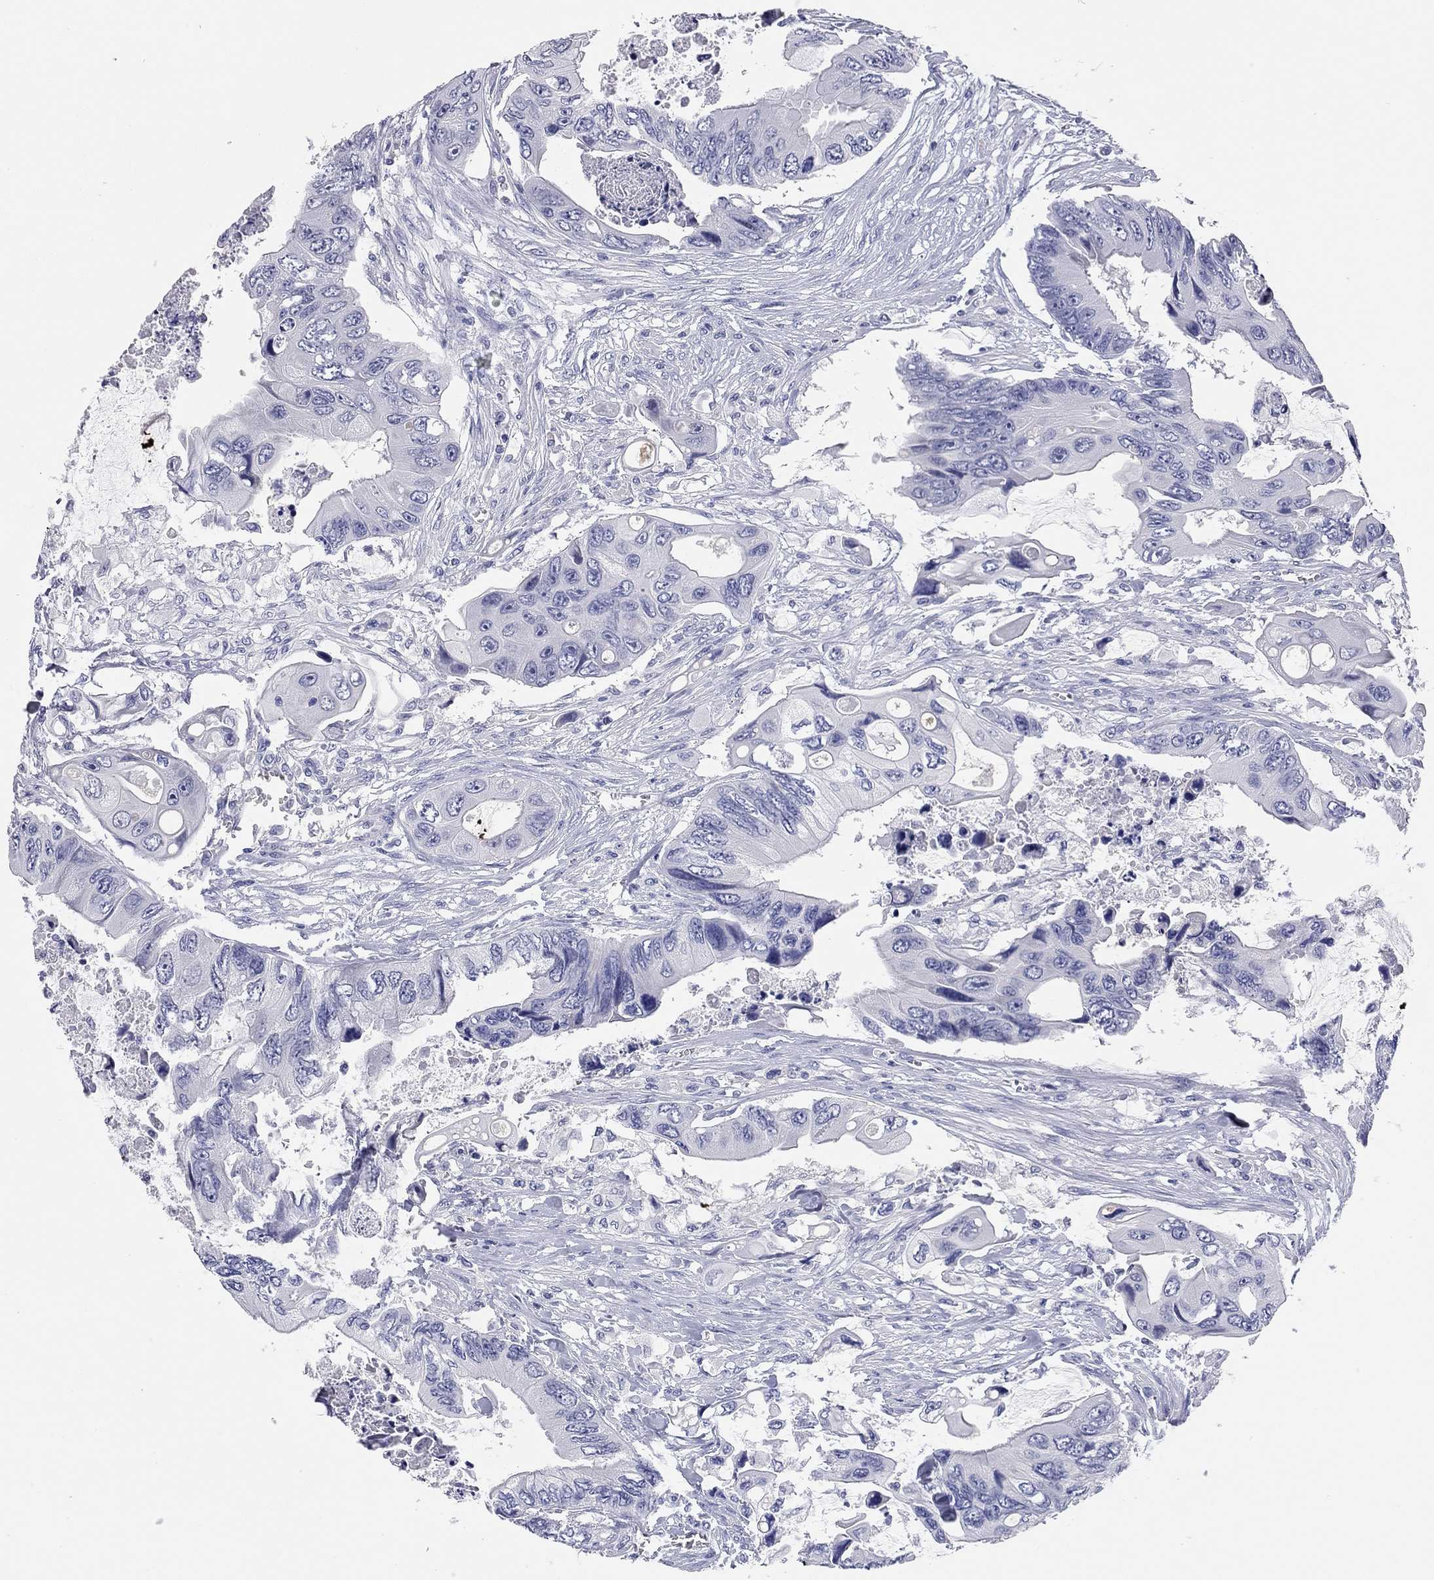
{"staining": {"intensity": "negative", "quantity": "none", "location": "none"}, "tissue": "colorectal cancer", "cell_type": "Tumor cells", "image_type": "cancer", "snomed": [{"axis": "morphology", "description": "Adenocarcinoma, NOS"}, {"axis": "topography", "description": "Rectum"}], "caption": "This is a photomicrograph of immunohistochemistry staining of colorectal adenocarcinoma, which shows no positivity in tumor cells. Nuclei are stained in blue.", "gene": "TMEM221", "patient": {"sex": "male", "age": 63}}